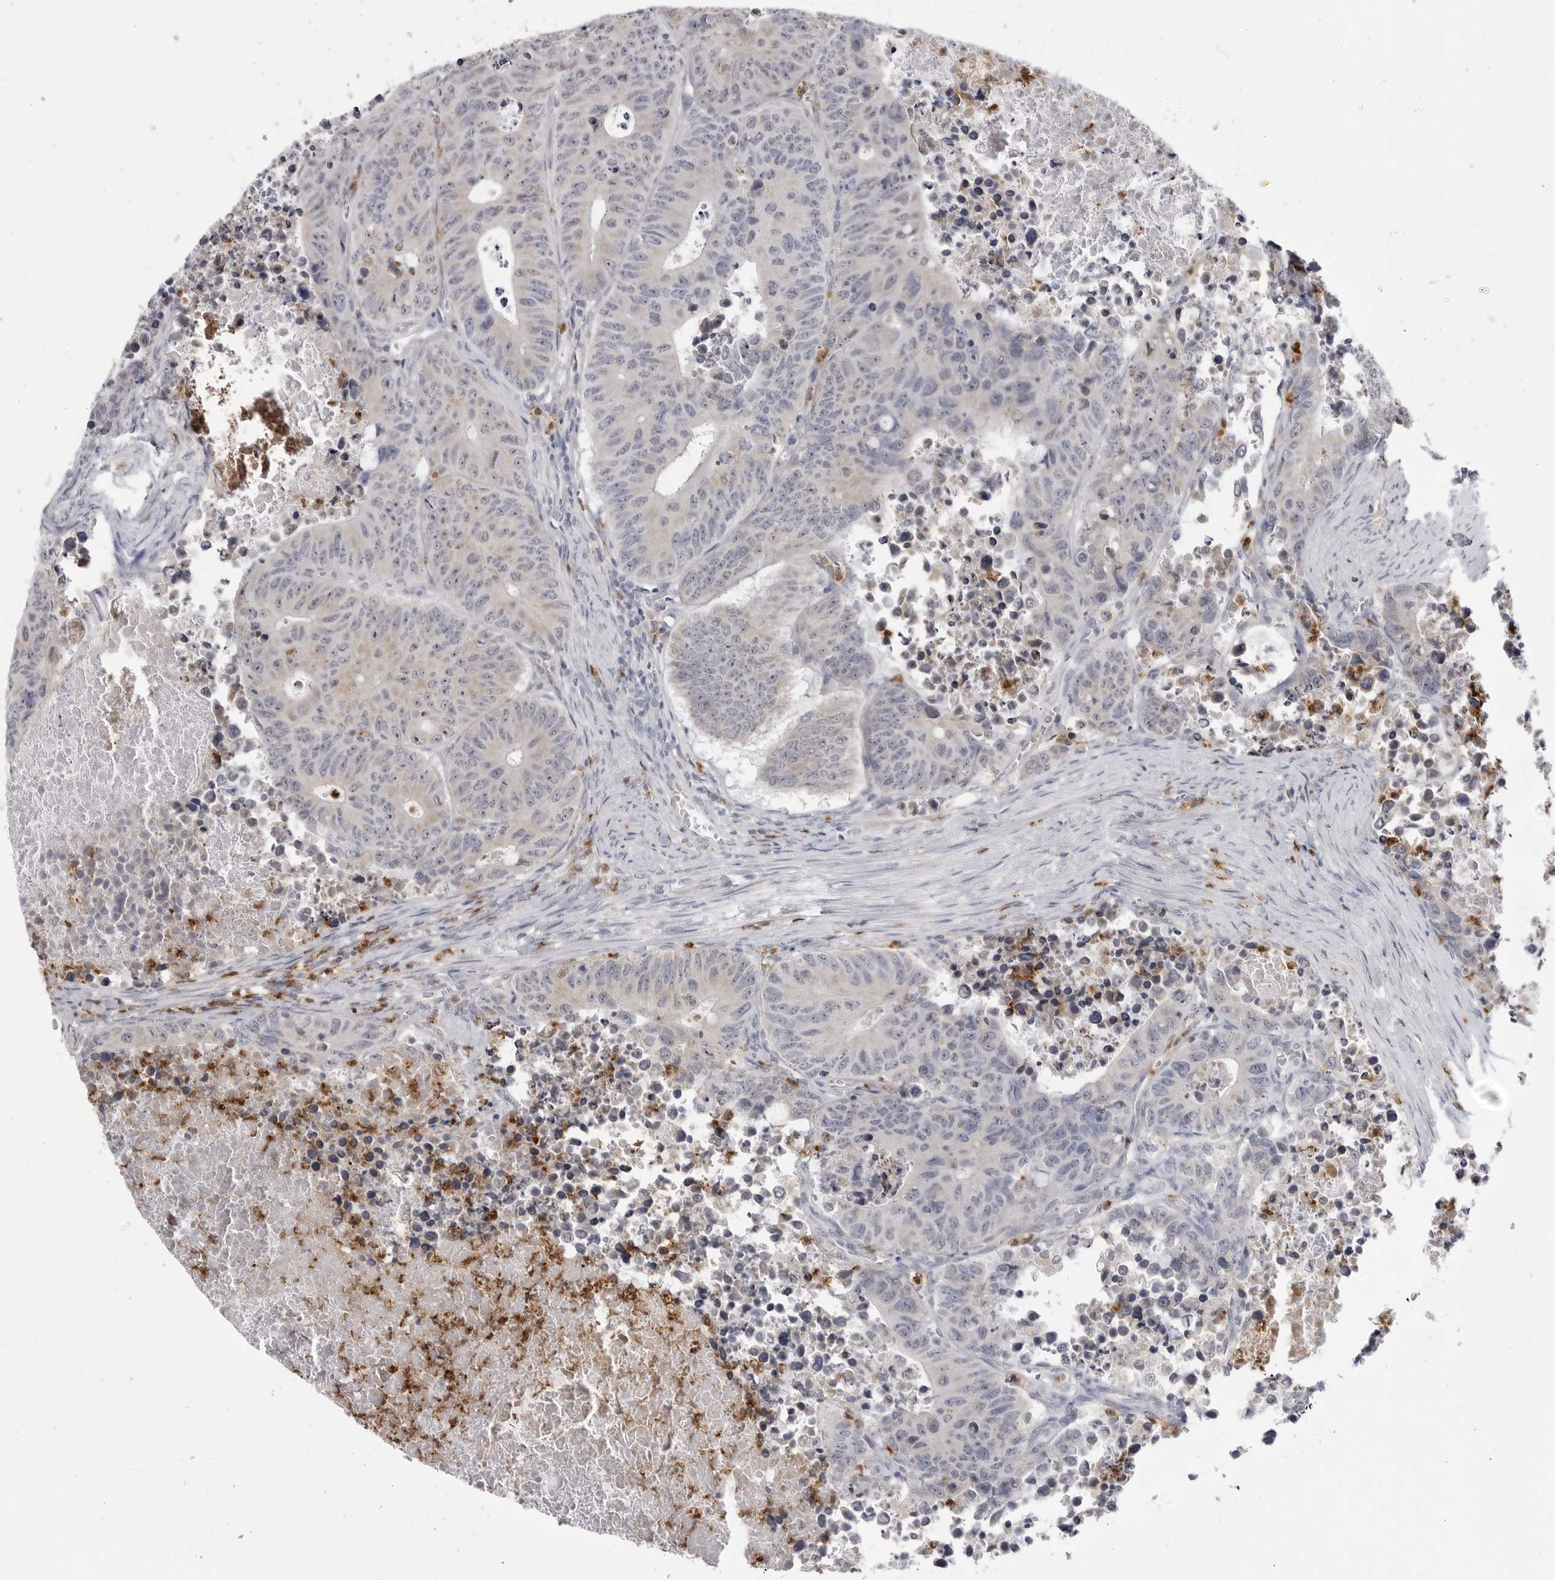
{"staining": {"intensity": "negative", "quantity": "none", "location": "none"}, "tissue": "colorectal cancer", "cell_type": "Tumor cells", "image_type": "cancer", "snomed": [{"axis": "morphology", "description": "Adenocarcinoma, NOS"}, {"axis": "topography", "description": "Colon"}], "caption": "High magnification brightfield microscopy of colorectal adenocarcinoma stained with DAB (3,3'-diaminobenzidine) (brown) and counterstained with hematoxylin (blue): tumor cells show no significant expression.", "gene": "STAP2", "patient": {"sex": "male", "age": 87}}